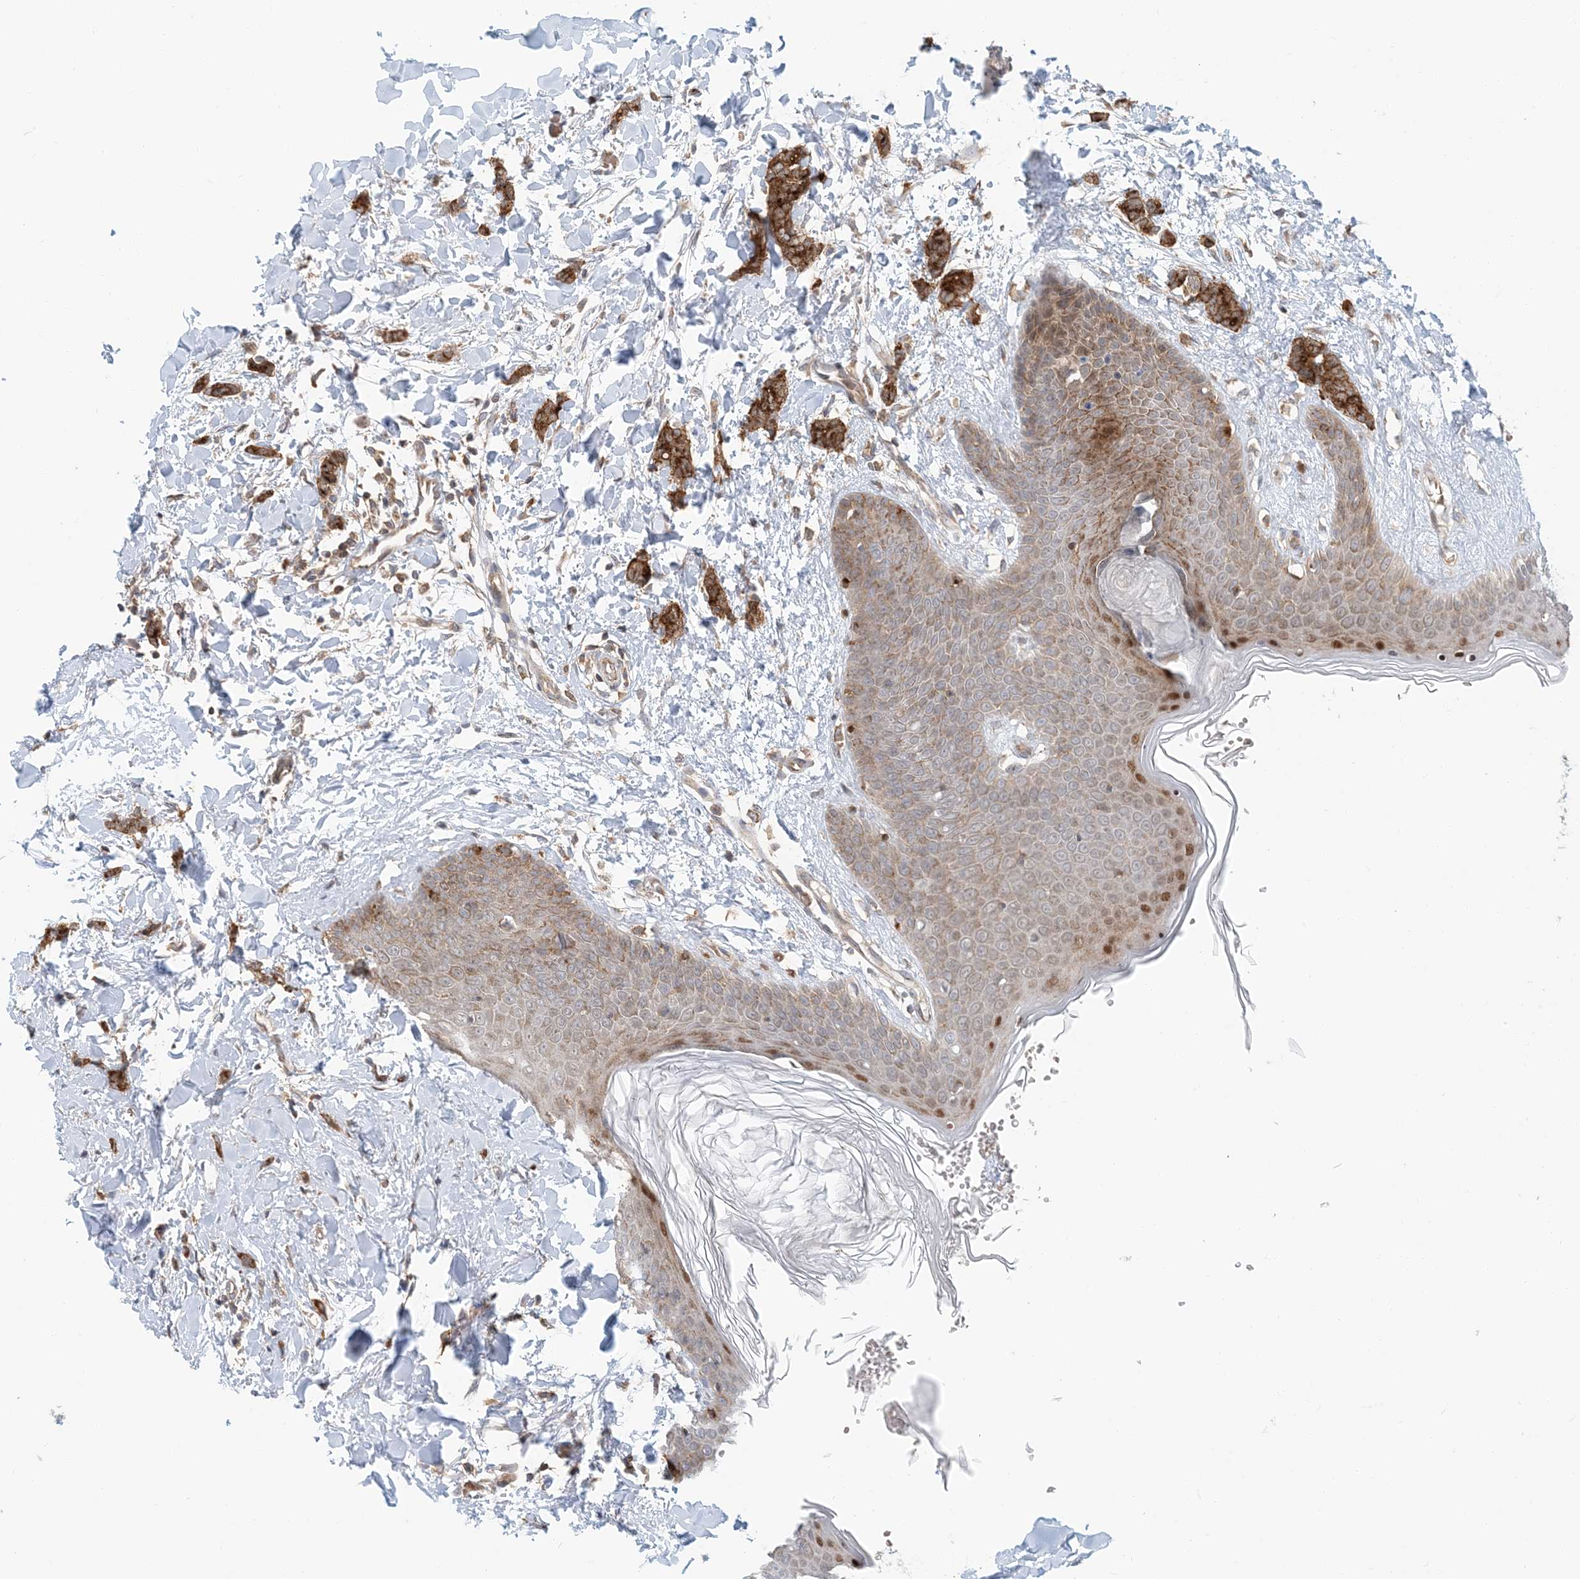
{"staining": {"intensity": "strong", "quantity": ">75%", "location": "cytoplasmic/membranous"}, "tissue": "breast cancer", "cell_type": "Tumor cells", "image_type": "cancer", "snomed": [{"axis": "morphology", "description": "Lobular carcinoma"}, {"axis": "topography", "description": "Skin"}, {"axis": "topography", "description": "Breast"}], "caption": "The photomicrograph shows immunohistochemical staining of breast lobular carcinoma. There is strong cytoplasmic/membranous positivity is present in approximately >75% of tumor cells. The protein is stained brown, and the nuclei are stained in blue (DAB IHC with brightfield microscopy, high magnification).", "gene": "ATP13A2", "patient": {"sex": "female", "age": 46}}